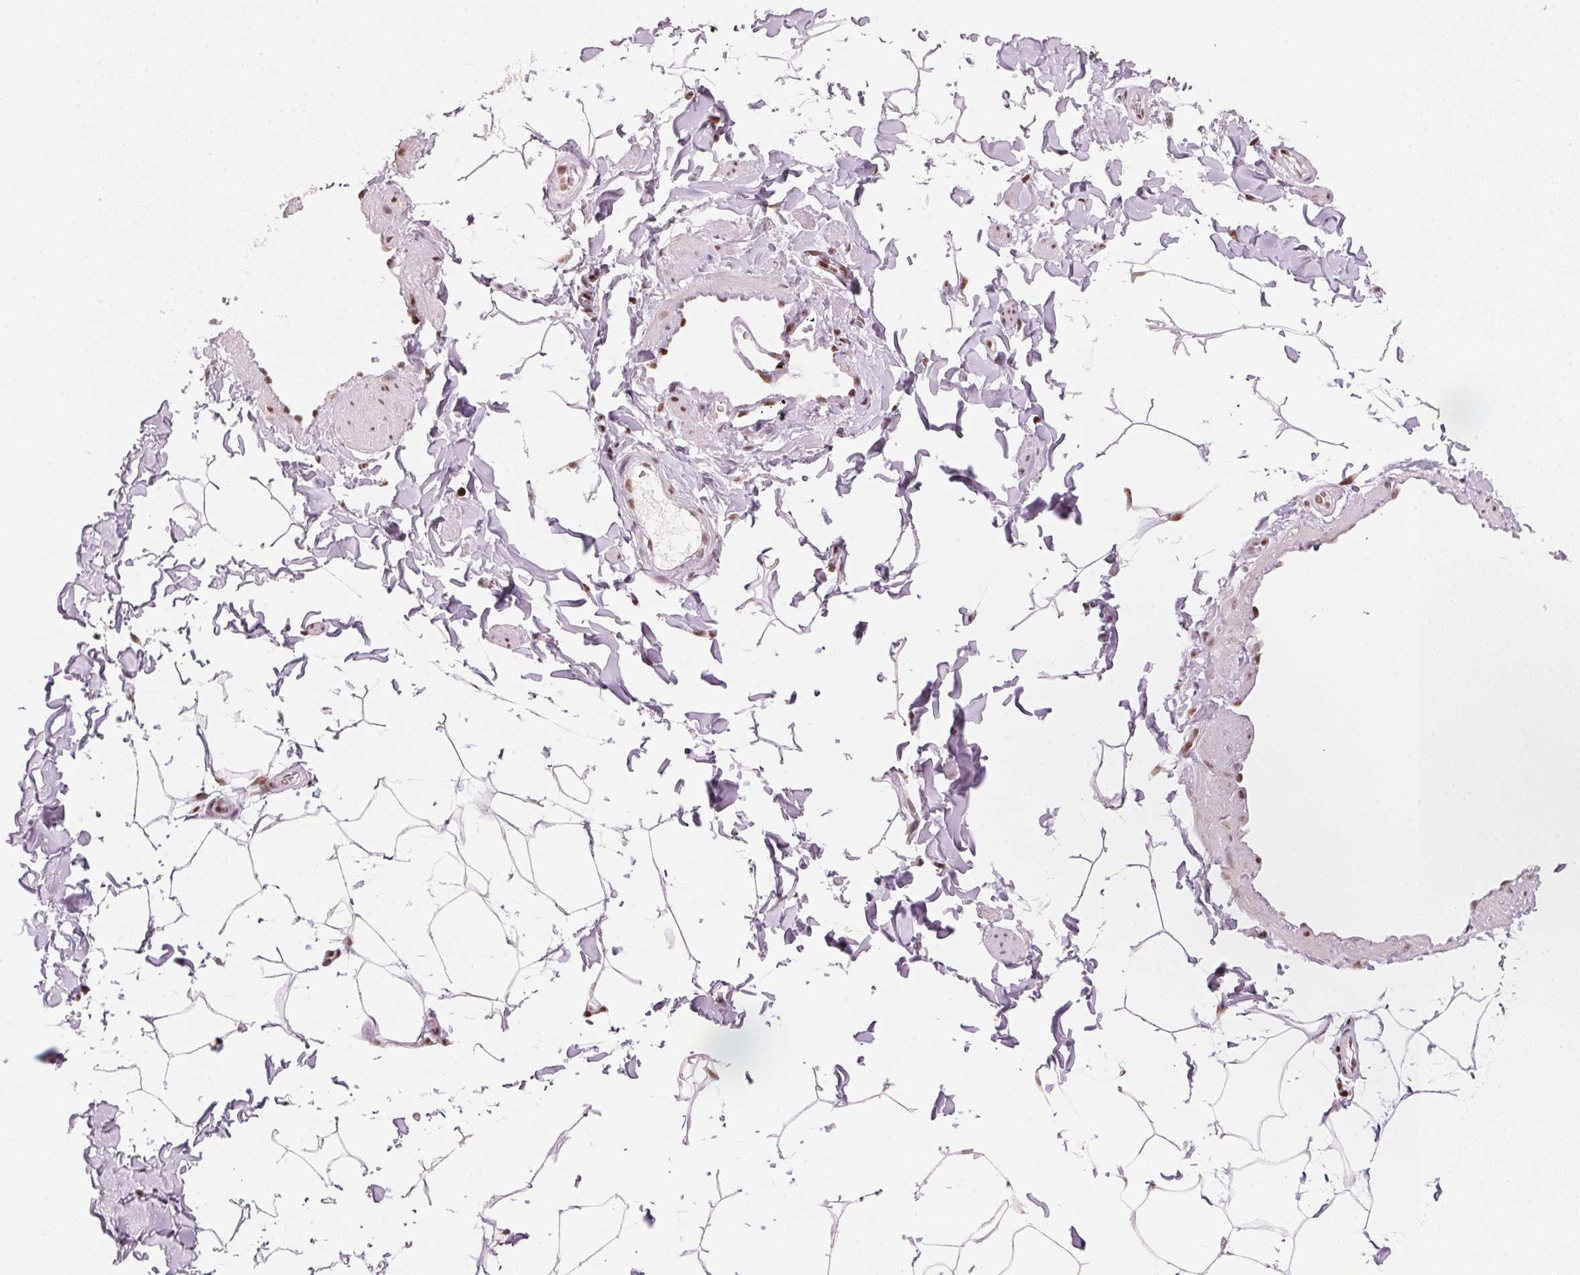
{"staining": {"intensity": "strong", "quantity": "25%-75%", "location": "nuclear"}, "tissue": "adipose tissue", "cell_type": "Adipocytes", "image_type": "normal", "snomed": [{"axis": "morphology", "description": "Normal tissue, NOS"}, {"axis": "topography", "description": "Epididymis"}, {"axis": "topography", "description": "Peripheral nerve tissue"}], "caption": "Adipocytes demonstrate strong nuclear expression in about 25%-75% of cells in unremarkable adipose tissue.", "gene": "NXF1", "patient": {"sex": "male", "age": 32}}